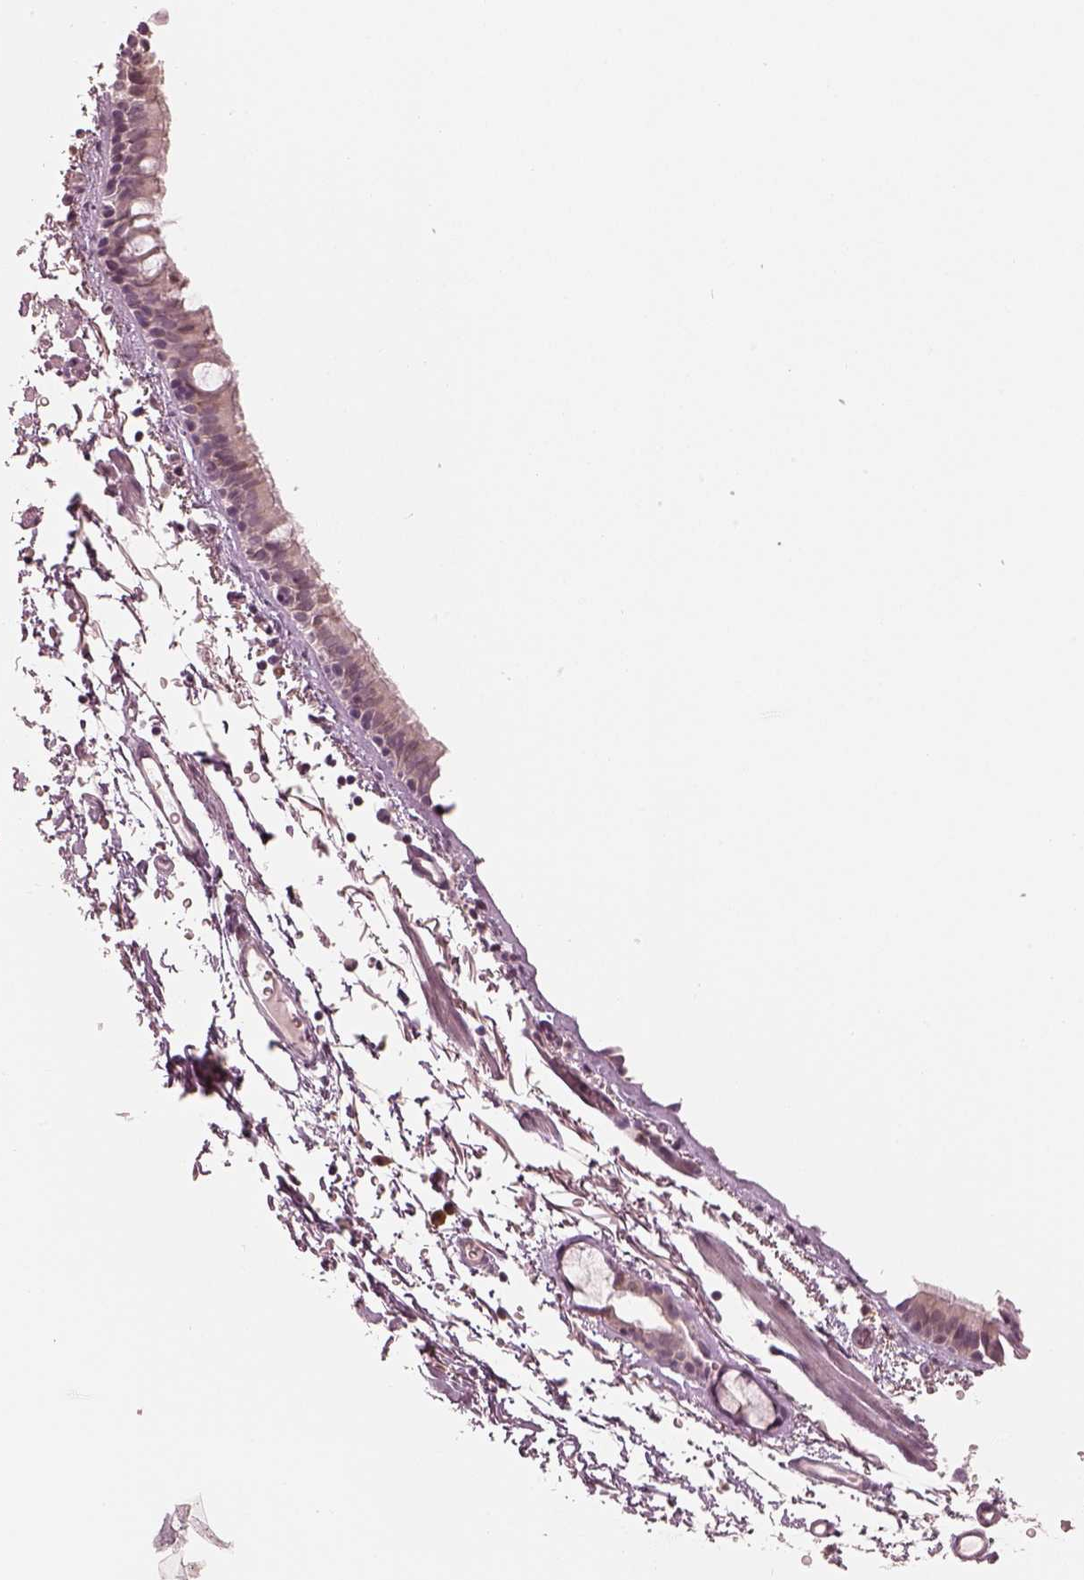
{"staining": {"intensity": "weak", "quantity": "25%-75%", "location": "cytoplasmic/membranous"}, "tissue": "bronchus", "cell_type": "Respiratory epithelial cells", "image_type": "normal", "snomed": [{"axis": "morphology", "description": "Normal tissue, NOS"}, {"axis": "topography", "description": "Bronchus"}], "caption": "High-power microscopy captured an immunohistochemistry (IHC) photomicrograph of unremarkable bronchus, revealing weak cytoplasmic/membranous staining in about 25%-75% of respiratory epithelial cells.", "gene": "ACACB", "patient": {"sex": "female", "age": 61}}